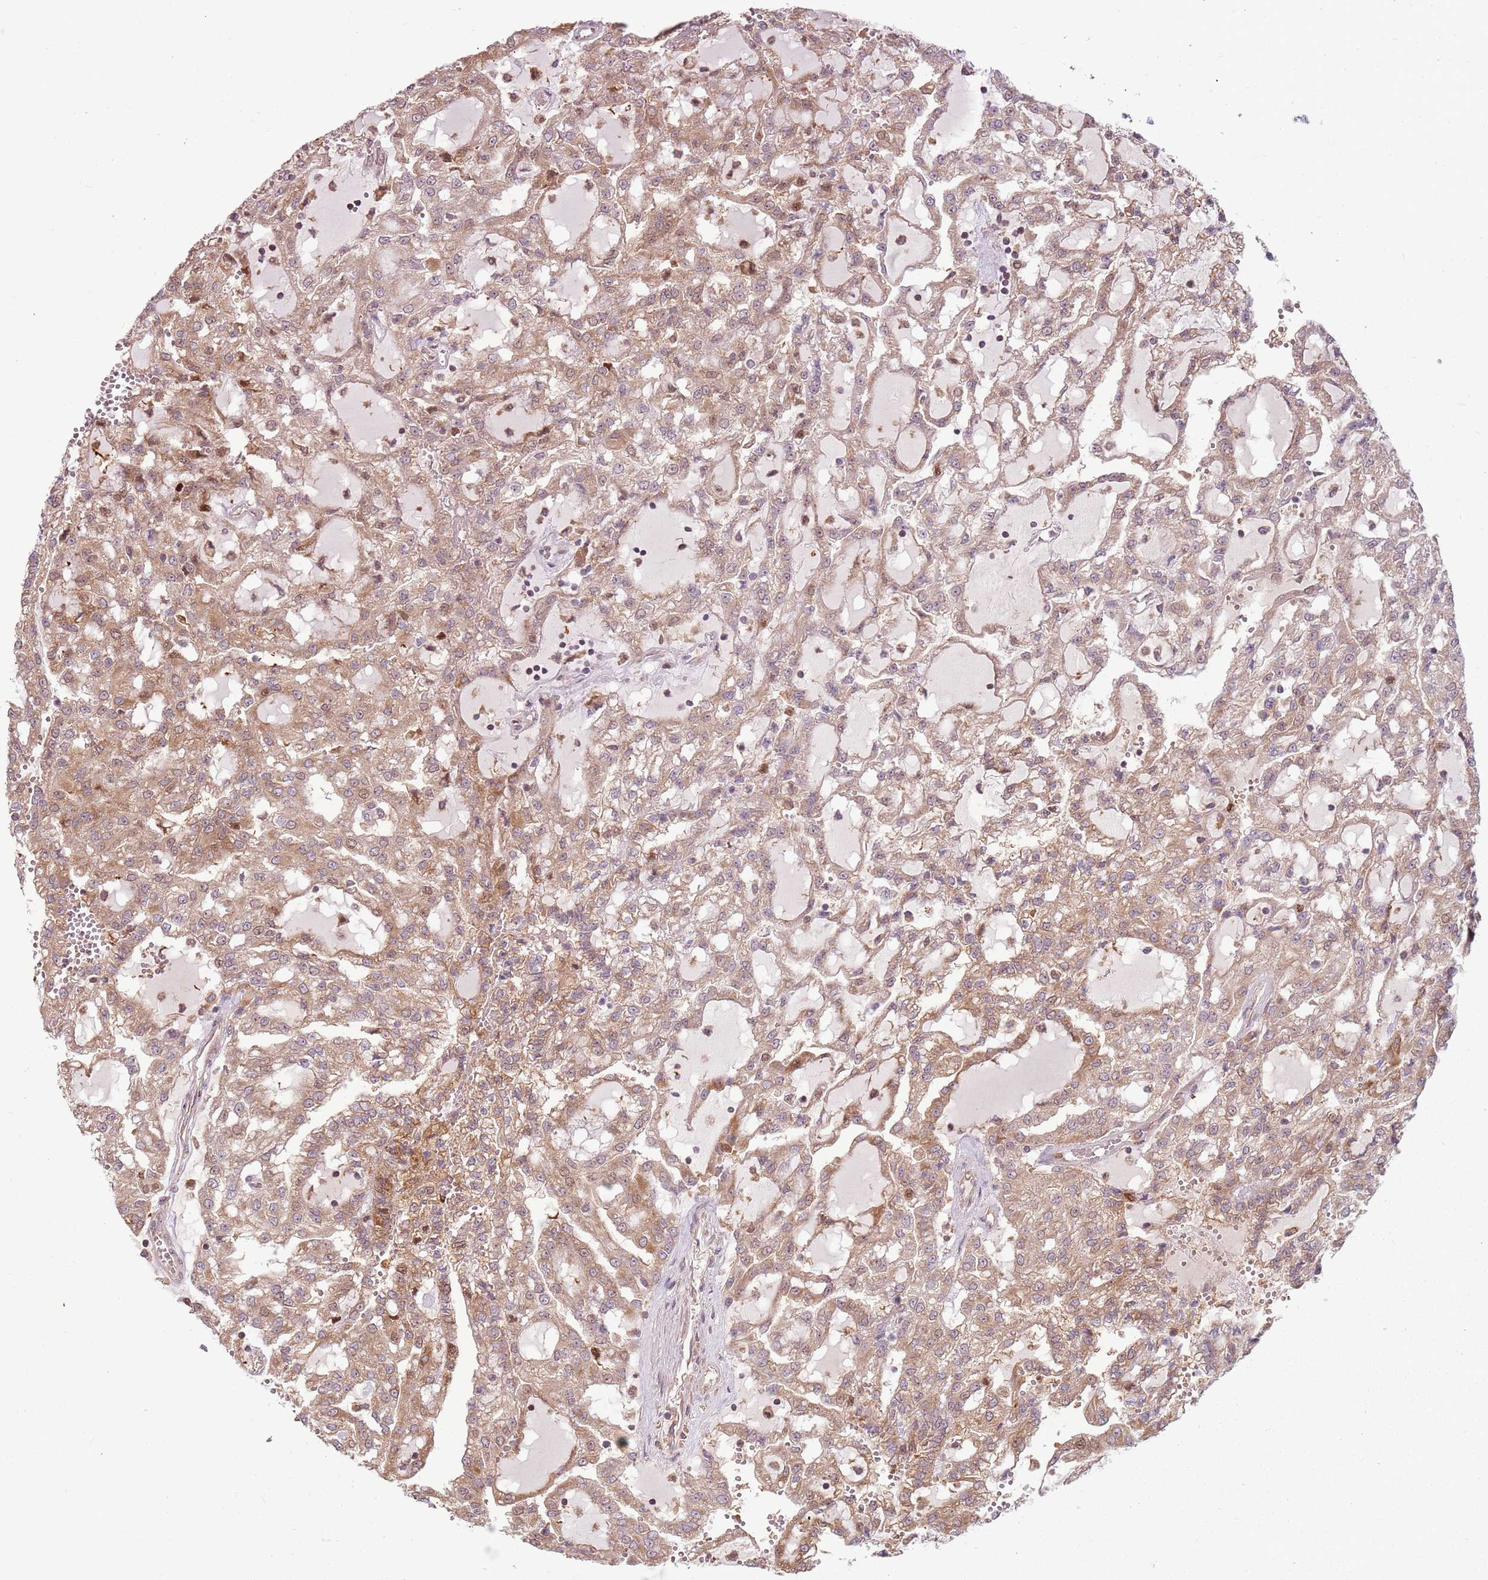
{"staining": {"intensity": "moderate", "quantity": ">75%", "location": "cytoplasmic/membranous"}, "tissue": "renal cancer", "cell_type": "Tumor cells", "image_type": "cancer", "snomed": [{"axis": "morphology", "description": "Adenocarcinoma, NOS"}, {"axis": "topography", "description": "Kidney"}], "caption": "This micrograph displays adenocarcinoma (renal) stained with immunohistochemistry (IHC) to label a protein in brown. The cytoplasmic/membranous of tumor cells show moderate positivity for the protein. Nuclei are counter-stained blue.", "gene": "RPL21", "patient": {"sex": "male", "age": 63}}